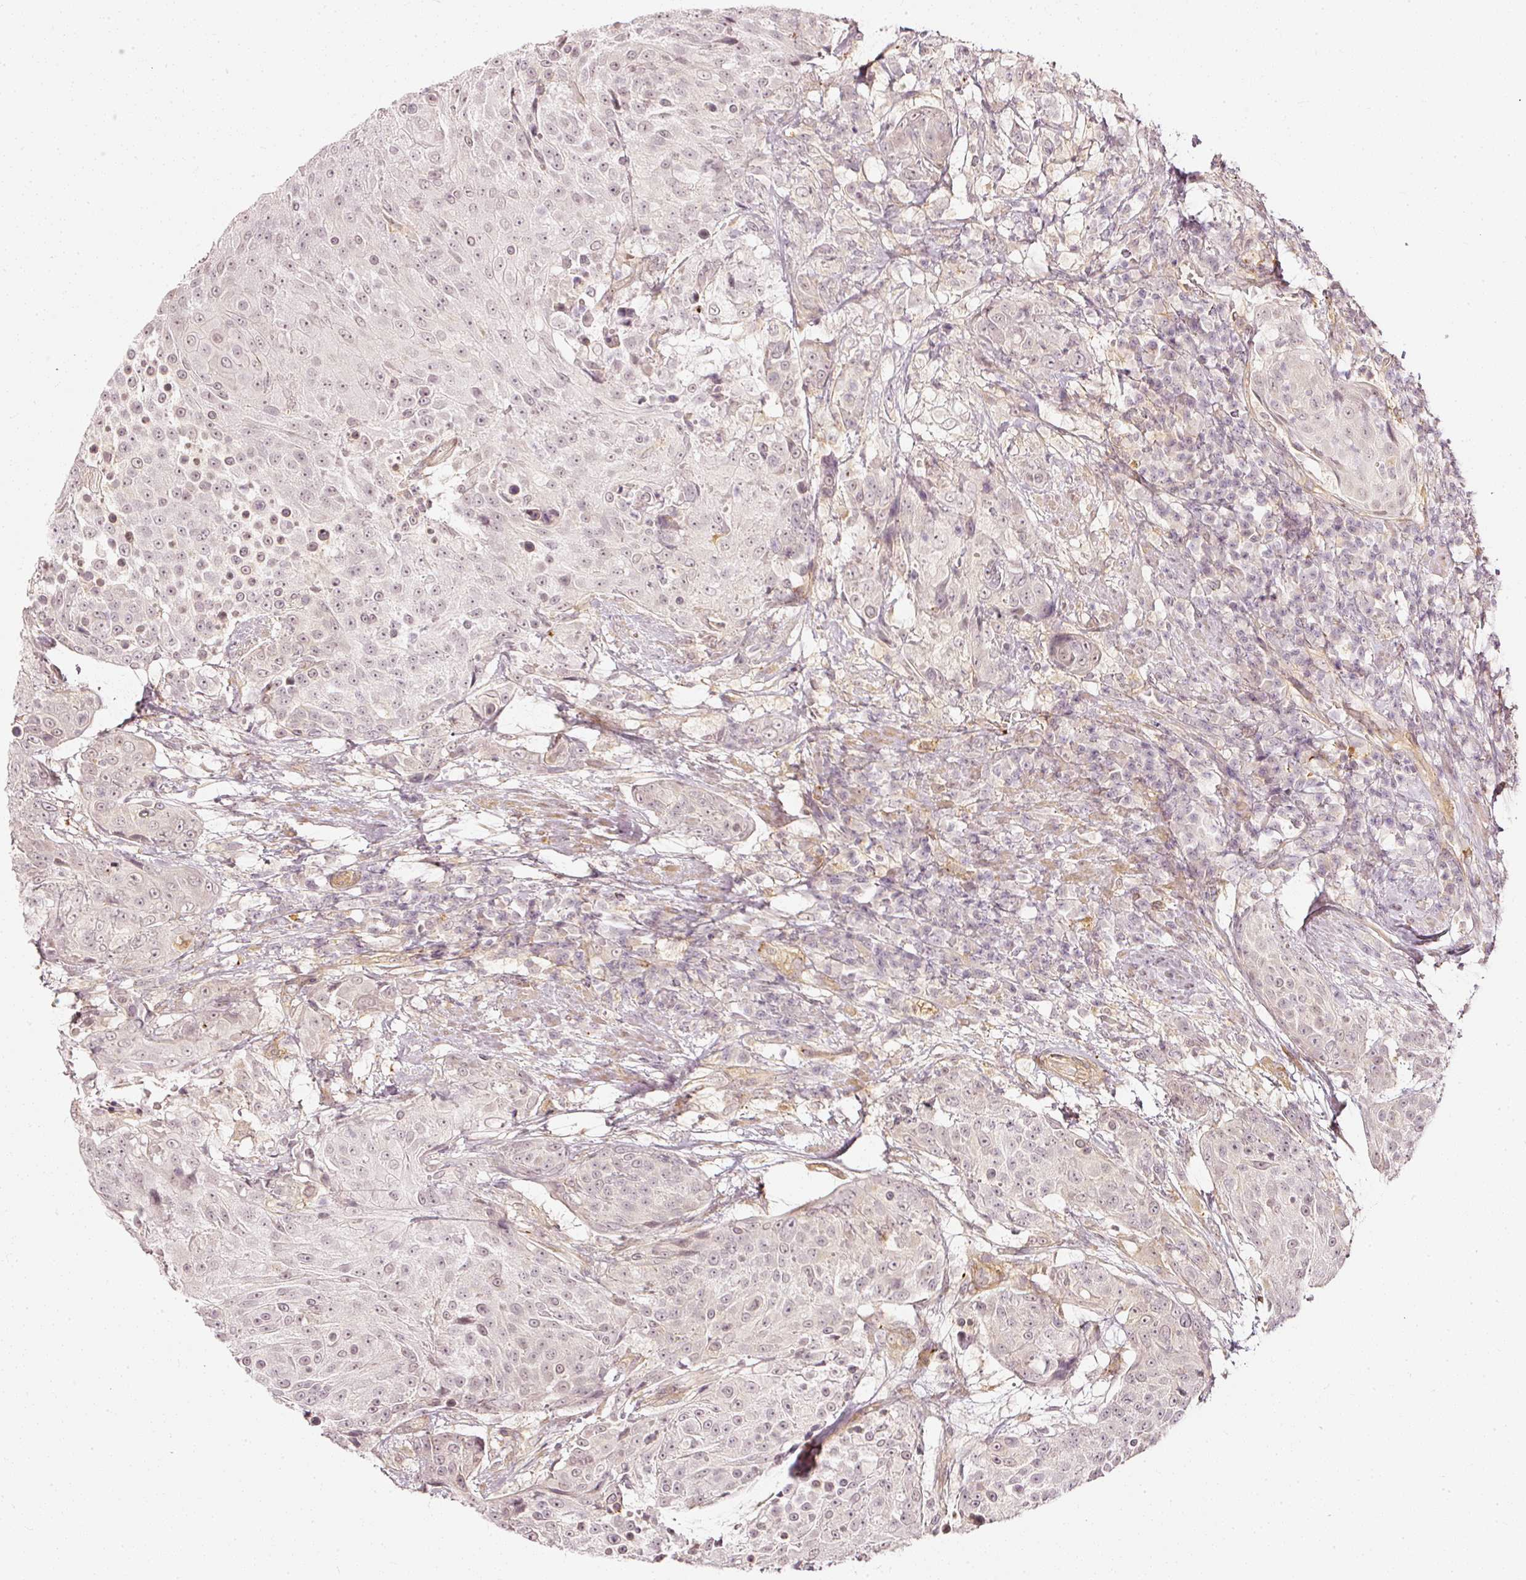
{"staining": {"intensity": "weak", "quantity": "25%-75%", "location": "nuclear"}, "tissue": "urothelial cancer", "cell_type": "Tumor cells", "image_type": "cancer", "snomed": [{"axis": "morphology", "description": "Urothelial carcinoma, High grade"}, {"axis": "topography", "description": "Urinary bladder"}], "caption": "Immunohistochemistry histopathology image of neoplastic tissue: human urothelial carcinoma (high-grade) stained using IHC demonstrates low levels of weak protein expression localized specifically in the nuclear of tumor cells, appearing as a nuclear brown color.", "gene": "DRD2", "patient": {"sex": "female", "age": 63}}